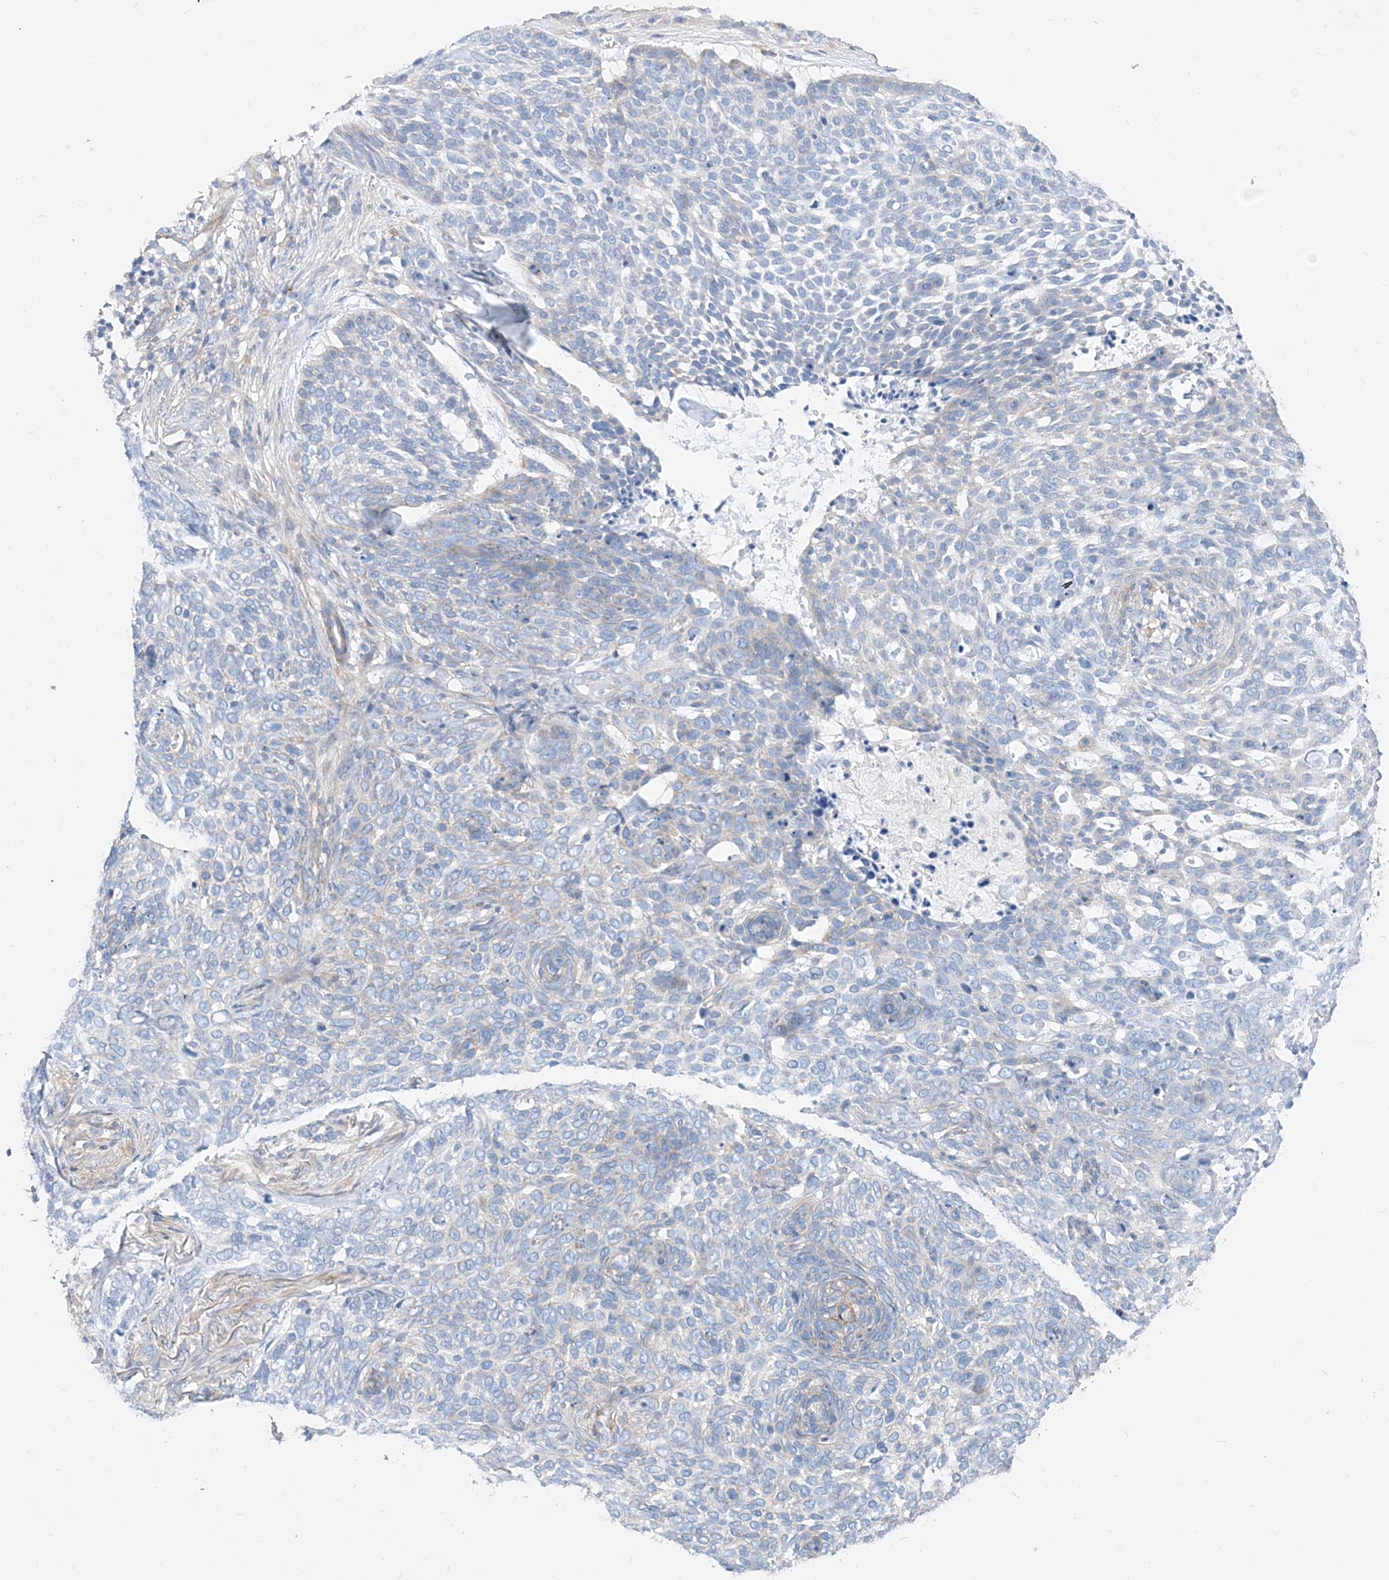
{"staining": {"intensity": "negative", "quantity": "none", "location": "none"}, "tissue": "skin cancer", "cell_type": "Tumor cells", "image_type": "cancer", "snomed": [{"axis": "morphology", "description": "Basal cell carcinoma"}, {"axis": "topography", "description": "Skin"}], "caption": "Tumor cells show no significant protein positivity in skin cancer (basal cell carcinoma).", "gene": "SCGB2A1", "patient": {"sex": "female", "age": 64}}